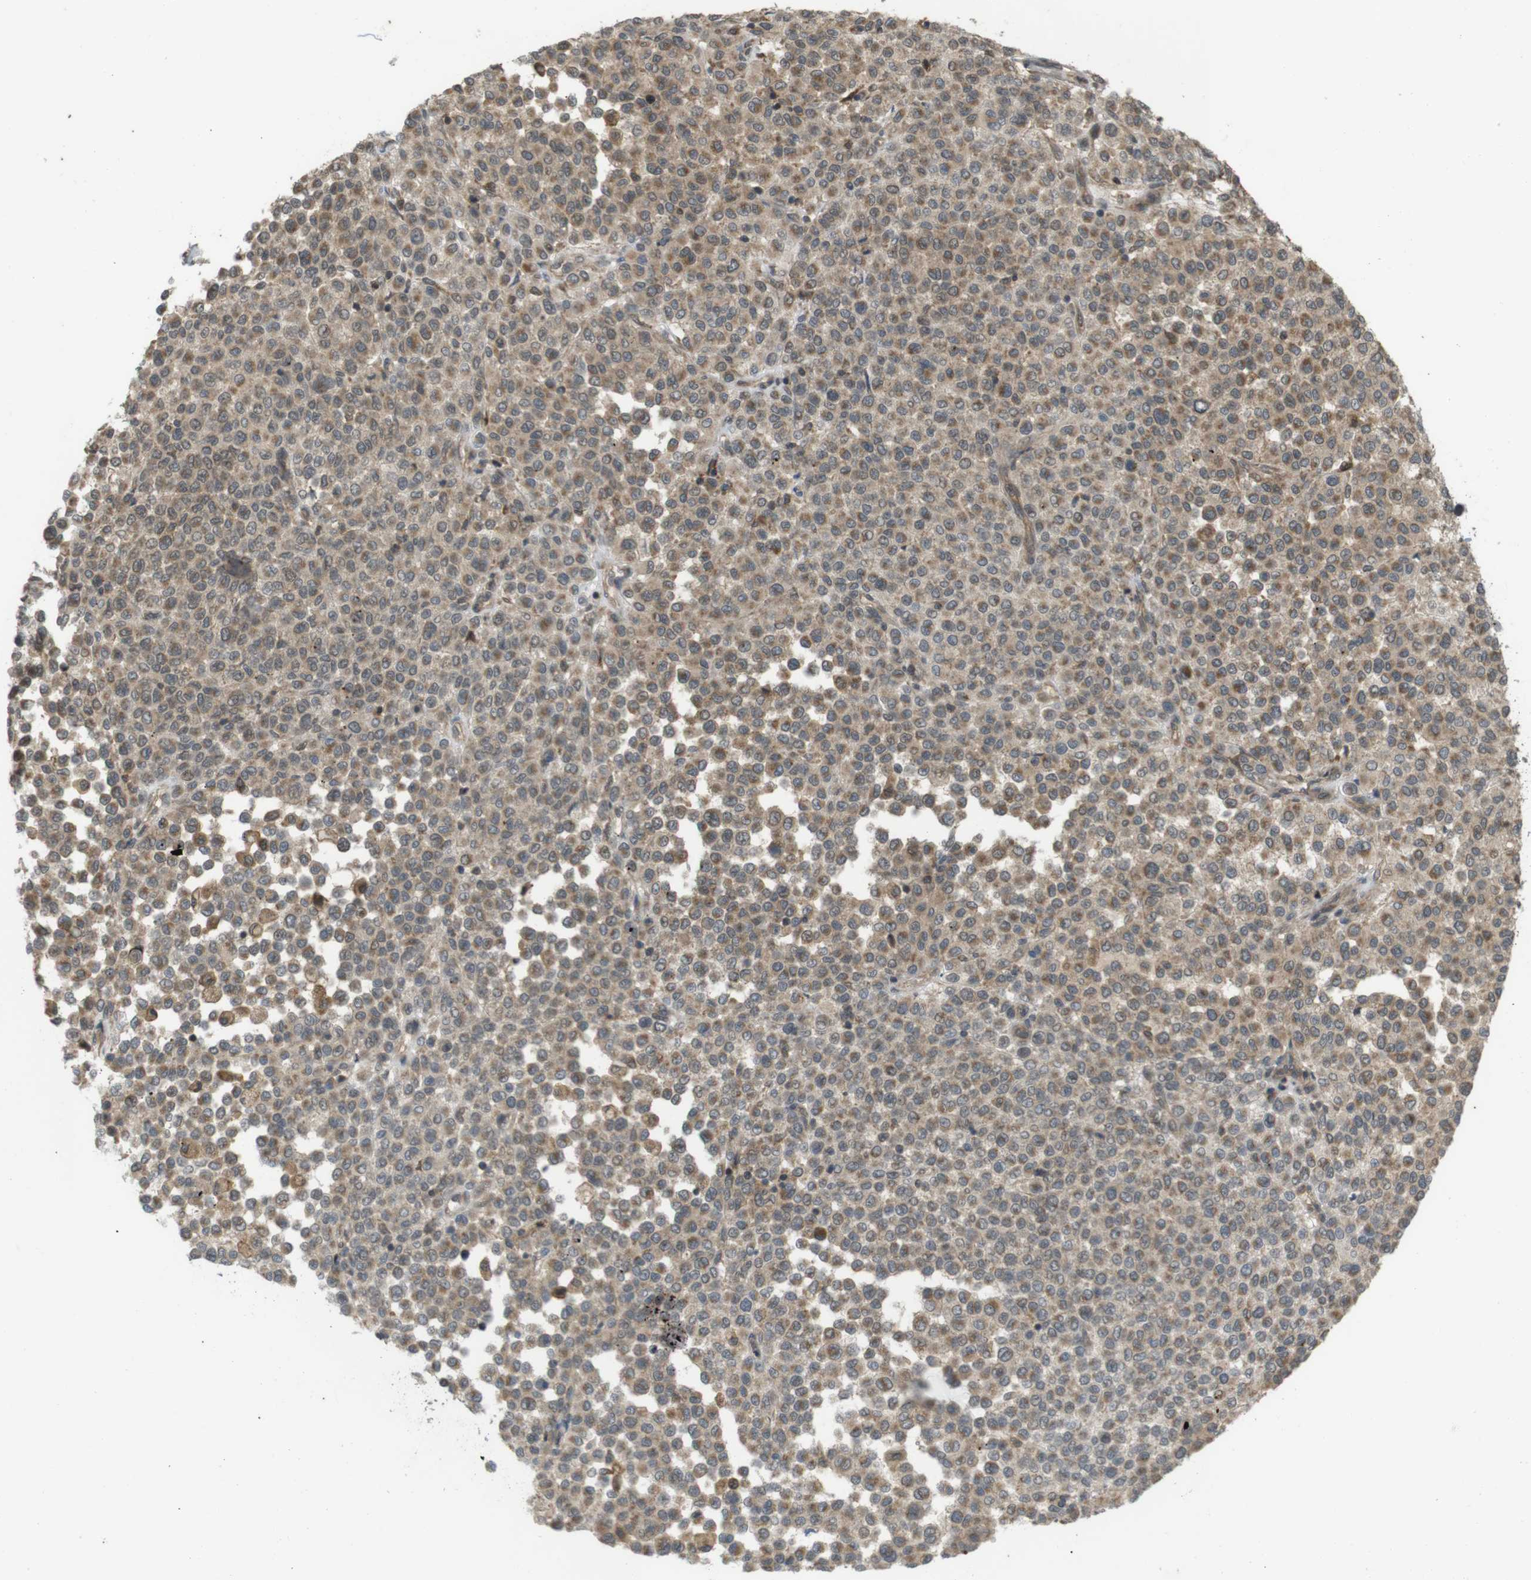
{"staining": {"intensity": "moderate", "quantity": ">75%", "location": "cytoplasmic/membranous"}, "tissue": "melanoma", "cell_type": "Tumor cells", "image_type": "cancer", "snomed": [{"axis": "morphology", "description": "Malignant melanoma, Metastatic site"}, {"axis": "topography", "description": "Pancreas"}], "caption": "Moderate cytoplasmic/membranous protein positivity is seen in about >75% of tumor cells in malignant melanoma (metastatic site).", "gene": "RNF130", "patient": {"sex": "female", "age": 30}}